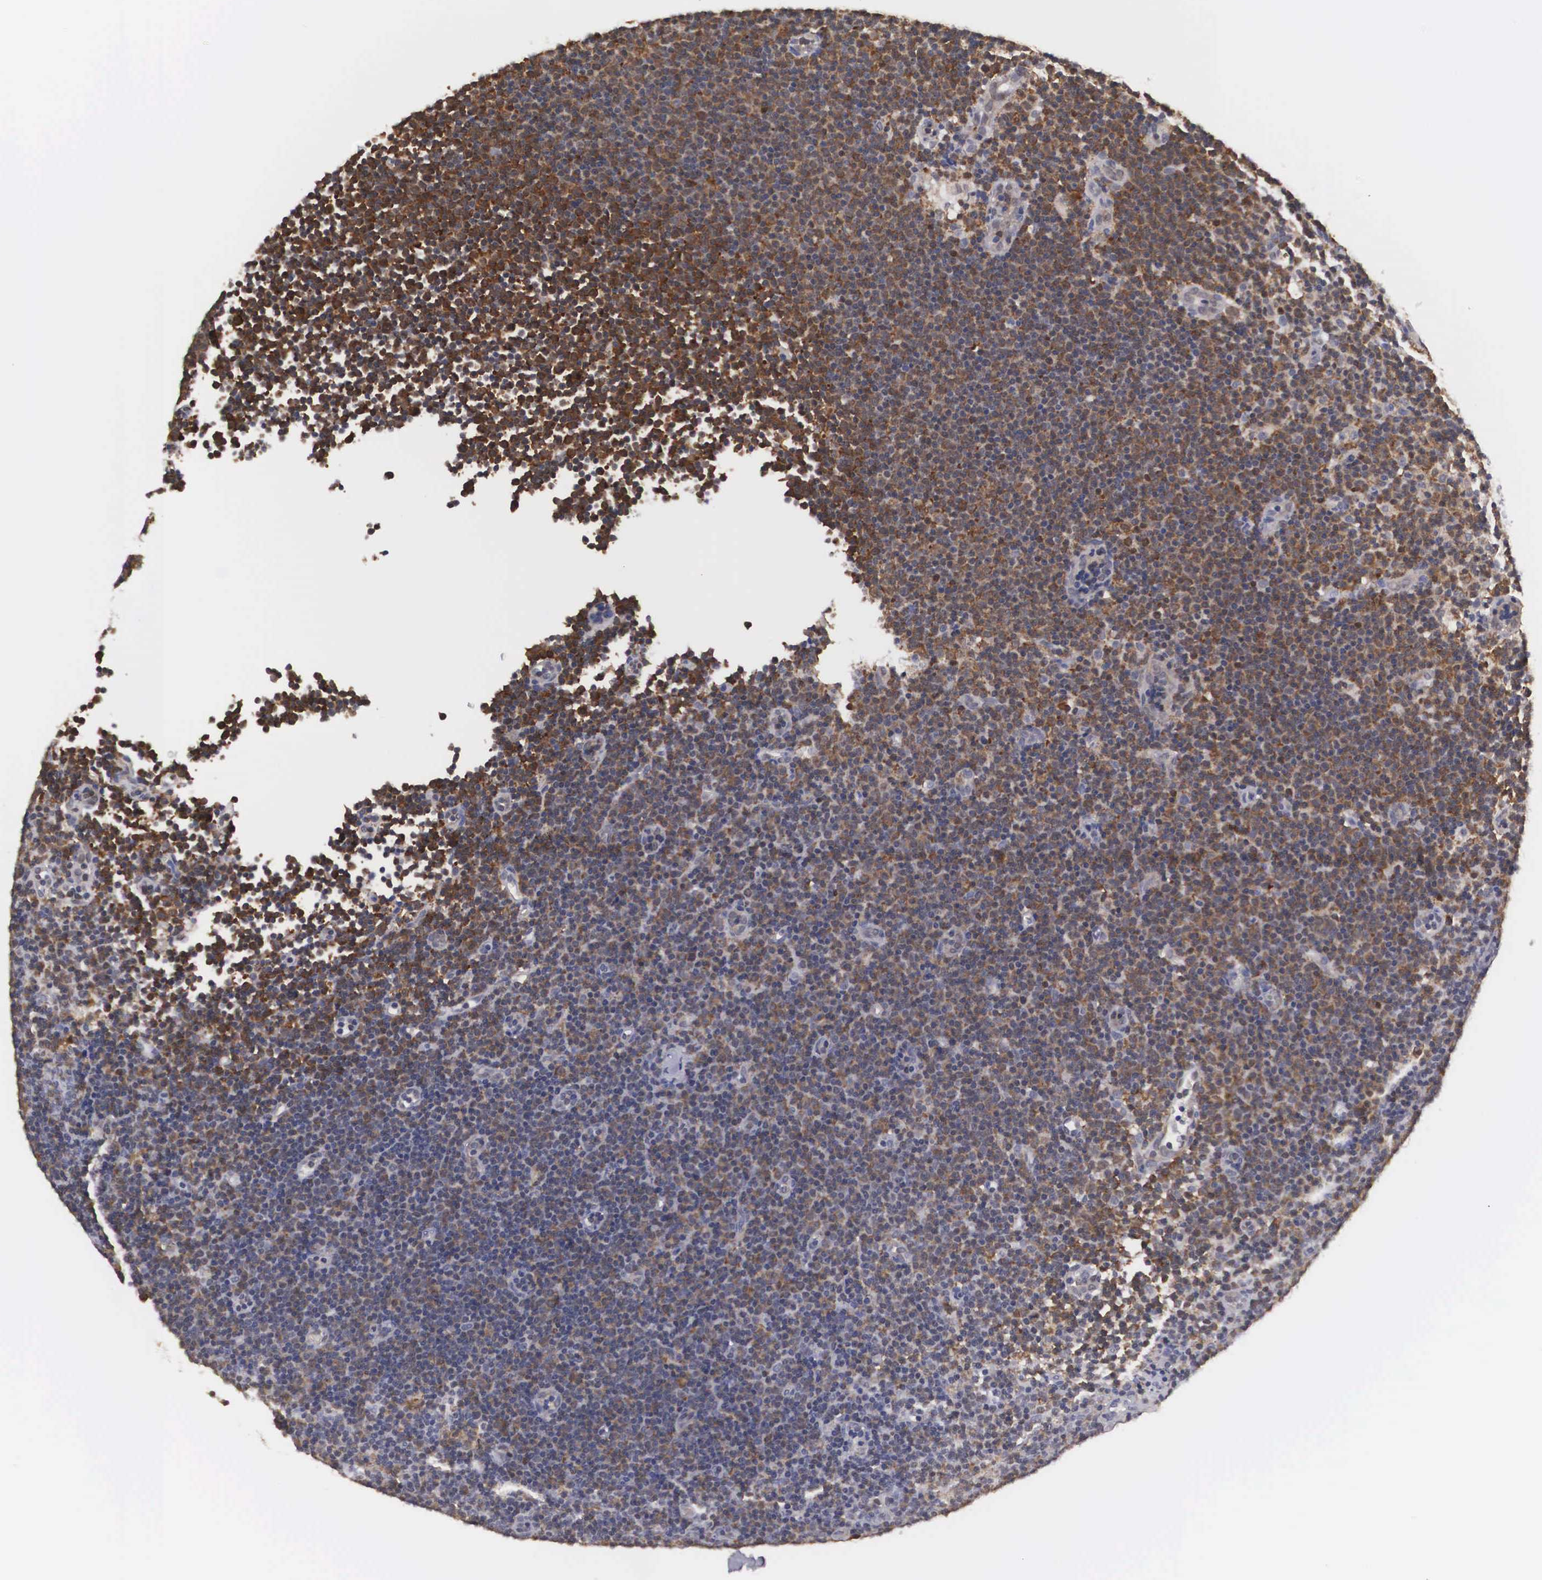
{"staining": {"intensity": "weak", "quantity": "25%-75%", "location": "cytoplasmic/membranous"}, "tissue": "lymphoma", "cell_type": "Tumor cells", "image_type": "cancer", "snomed": [{"axis": "morphology", "description": "Malignant lymphoma, non-Hodgkin's type, Low grade"}, {"axis": "topography", "description": "Lymph node"}], "caption": "Immunohistochemistry histopathology image of human lymphoma stained for a protein (brown), which demonstrates low levels of weak cytoplasmic/membranous positivity in about 25%-75% of tumor cells.", "gene": "ADSL", "patient": {"sex": "male", "age": 57}}